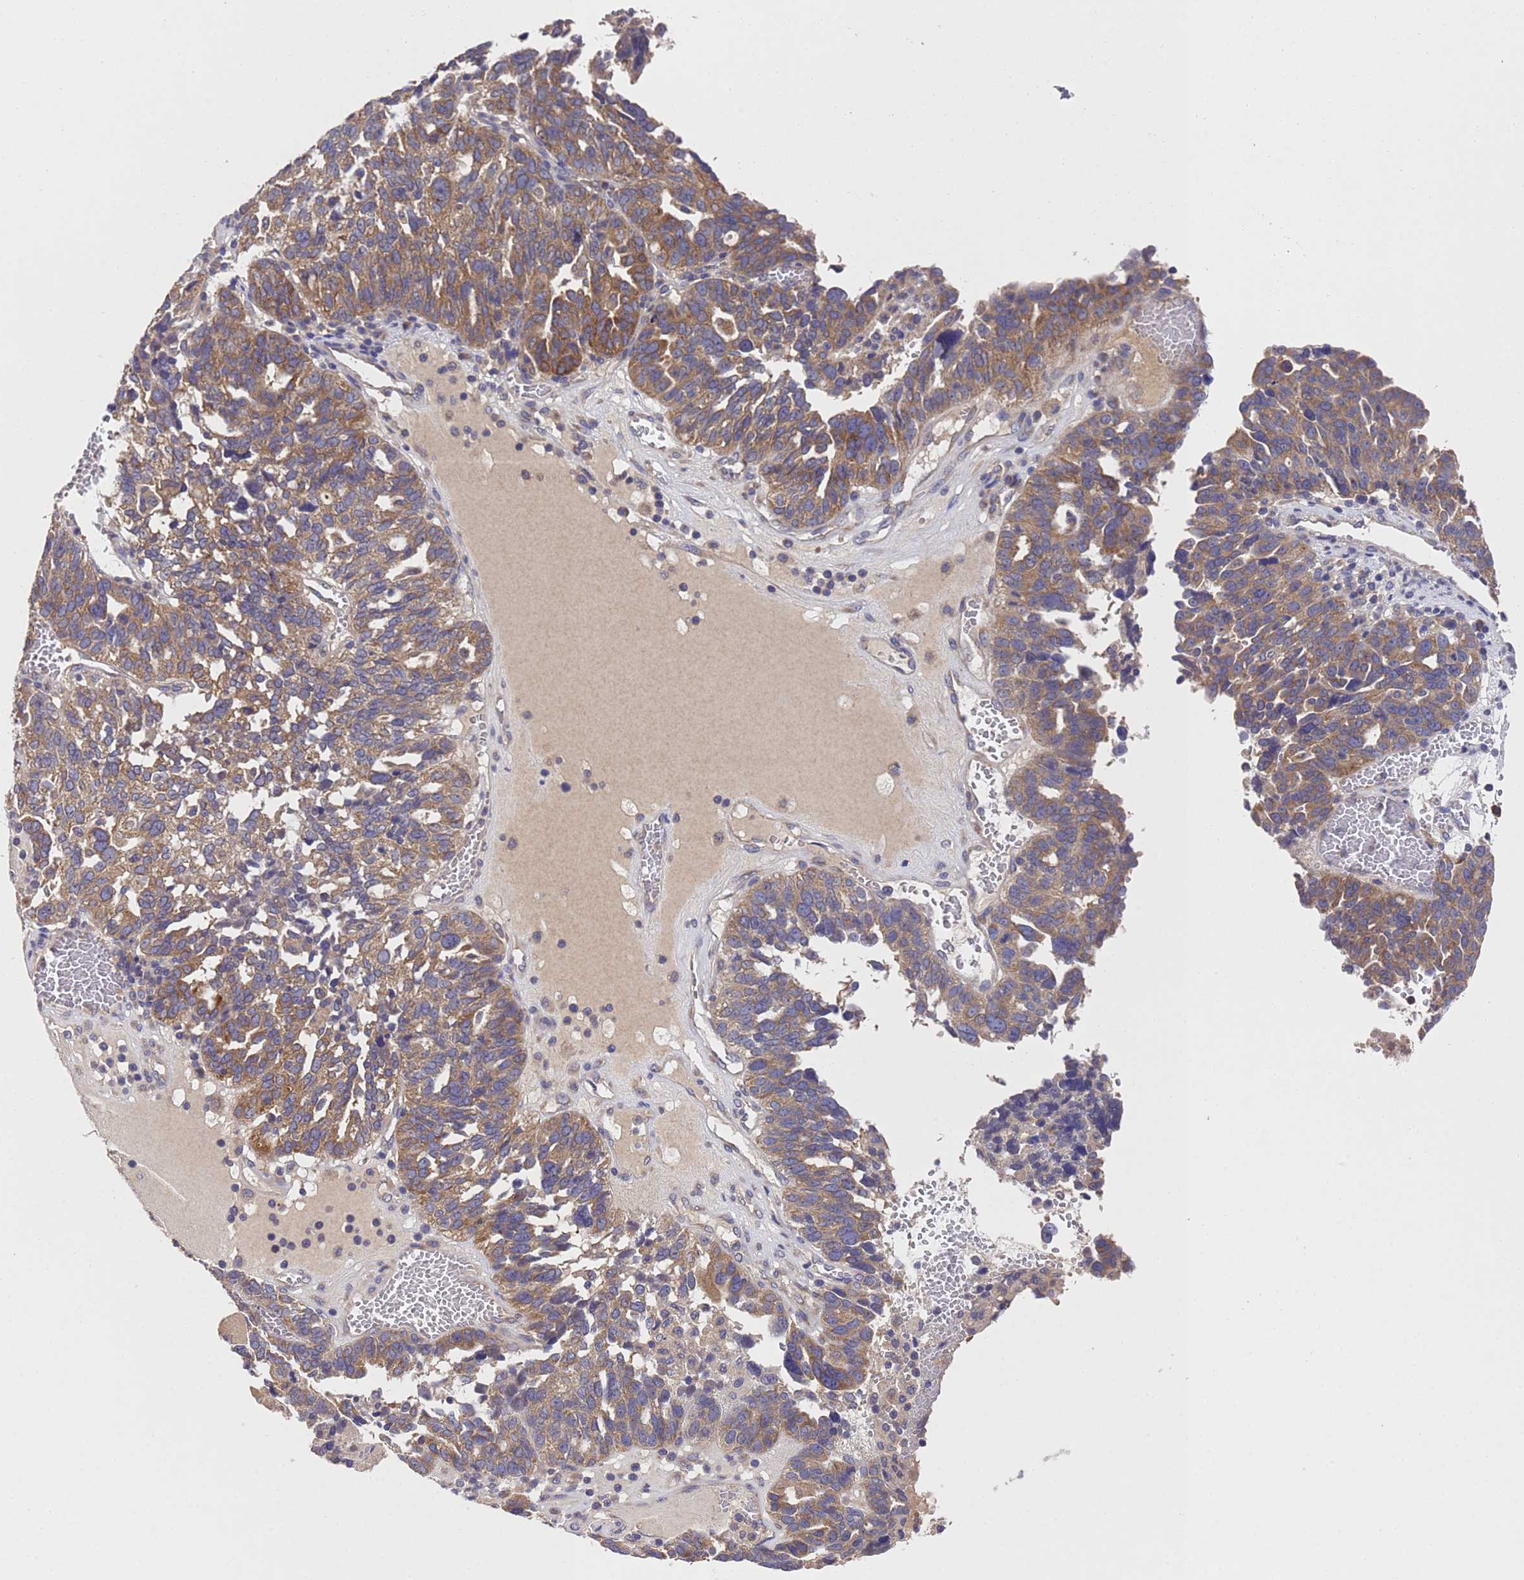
{"staining": {"intensity": "moderate", "quantity": ">75%", "location": "cytoplasmic/membranous"}, "tissue": "ovarian cancer", "cell_type": "Tumor cells", "image_type": "cancer", "snomed": [{"axis": "morphology", "description": "Cystadenocarcinoma, serous, NOS"}, {"axis": "topography", "description": "Ovary"}], "caption": "A medium amount of moderate cytoplasmic/membranous staining is seen in about >75% of tumor cells in serous cystadenocarcinoma (ovarian) tissue. (DAB (3,3'-diaminobenzidine) = brown stain, brightfield microscopy at high magnification).", "gene": "DCAF12L2", "patient": {"sex": "female", "age": 59}}